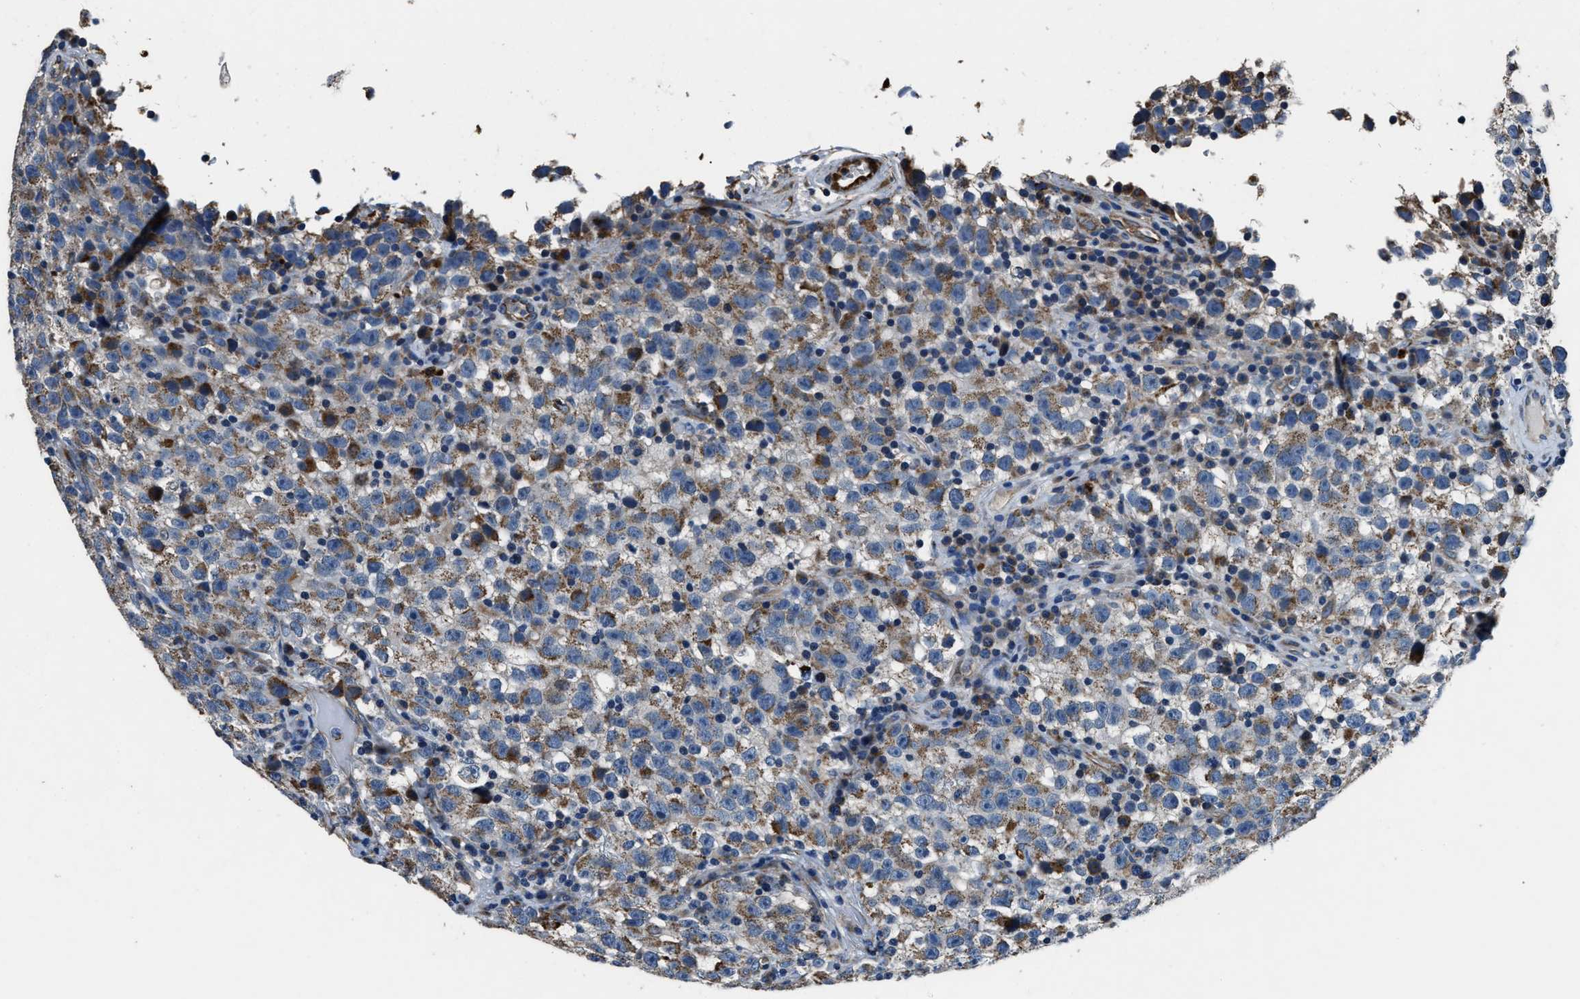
{"staining": {"intensity": "moderate", "quantity": ">75%", "location": "cytoplasmic/membranous"}, "tissue": "testis cancer", "cell_type": "Tumor cells", "image_type": "cancer", "snomed": [{"axis": "morphology", "description": "Seminoma, NOS"}, {"axis": "topography", "description": "Testis"}], "caption": "IHC (DAB) staining of testis seminoma reveals moderate cytoplasmic/membranous protein expression in about >75% of tumor cells.", "gene": "OGDH", "patient": {"sex": "male", "age": 22}}